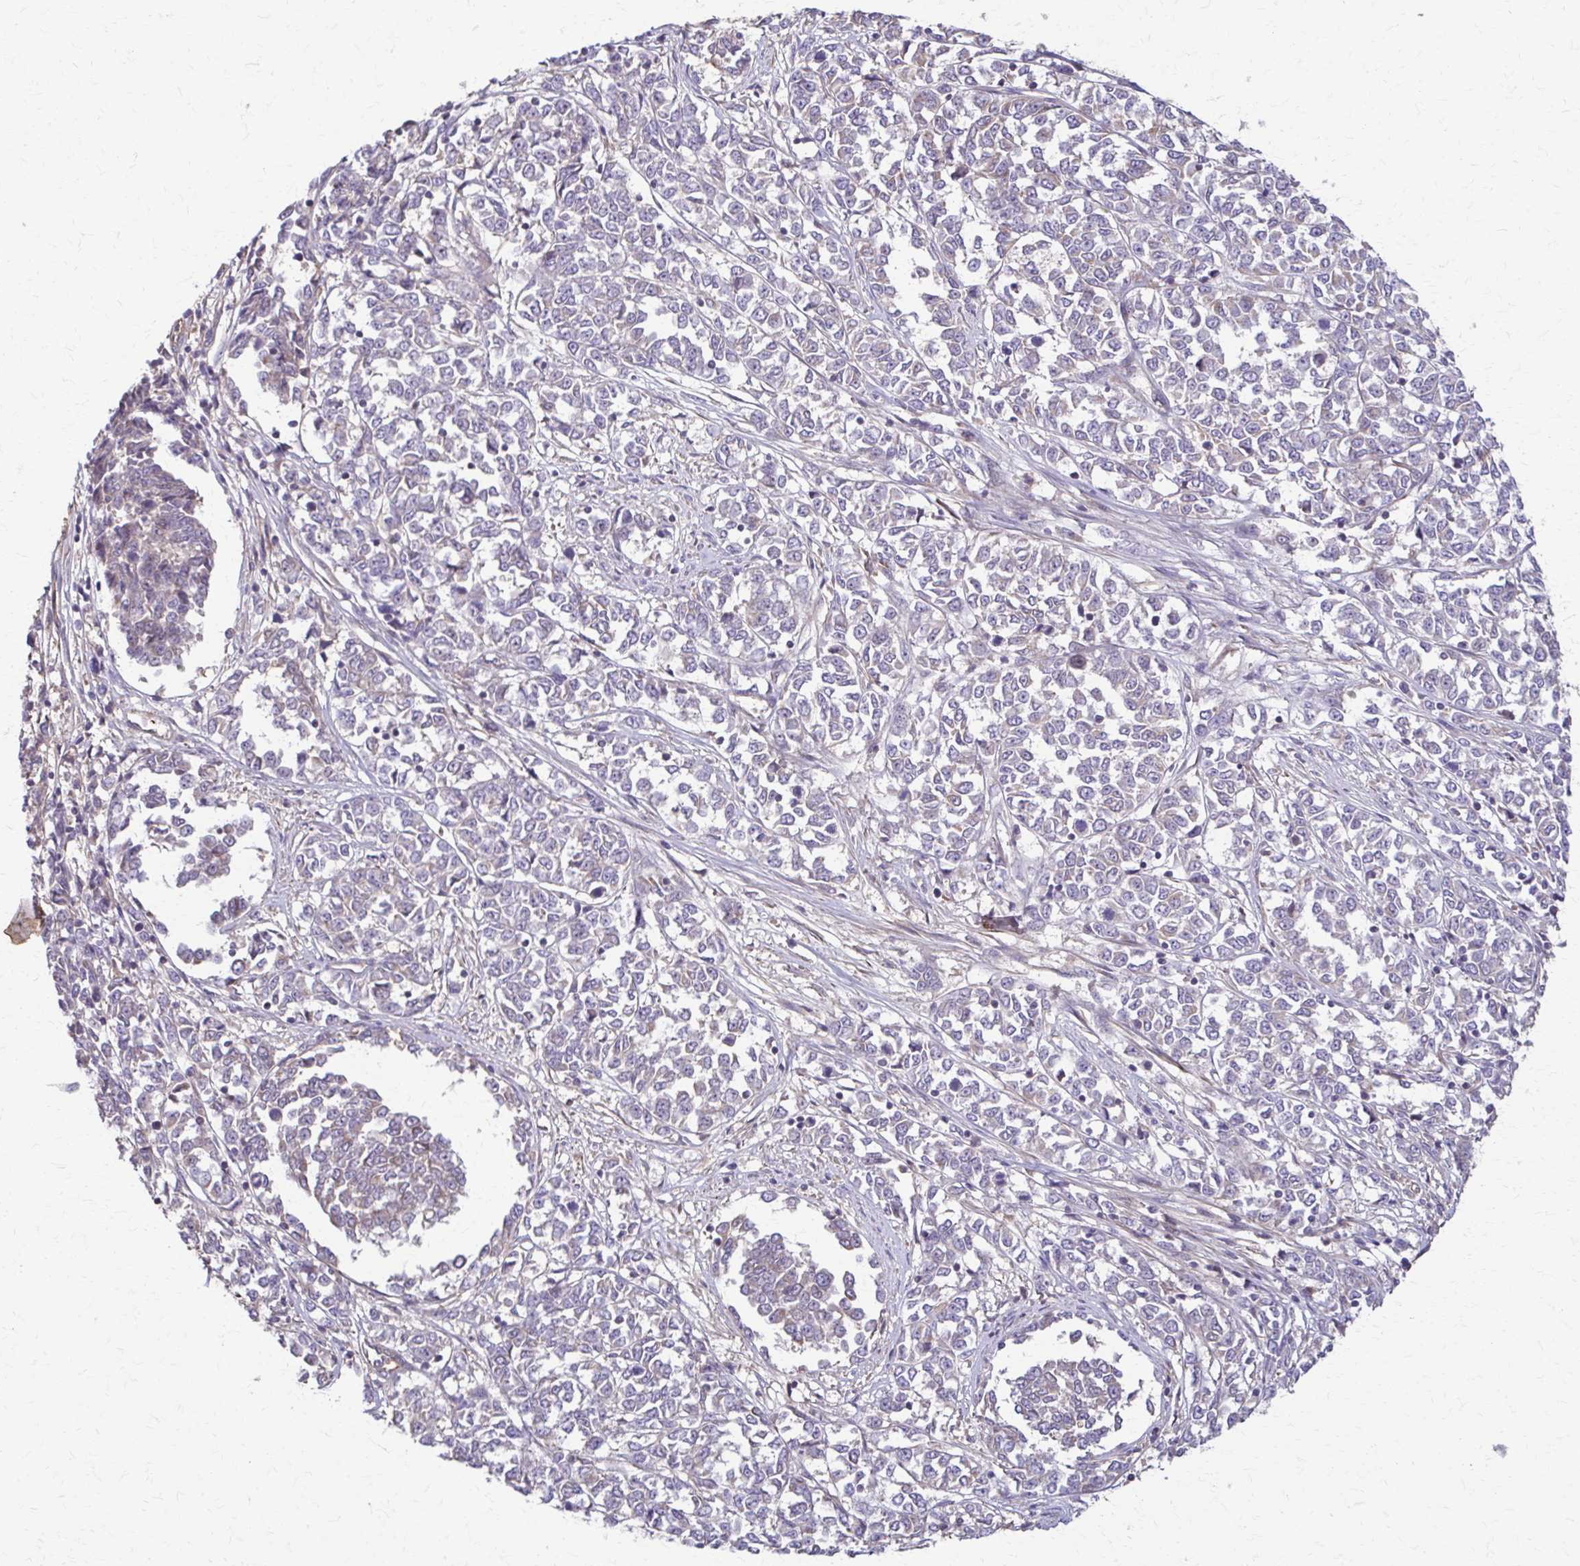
{"staining": {"intensity": "negative", "quantity": "none", "location": "none"}, "tissue": "melanoma", "cell_type": "Tumor cells", "image_type": "cancer", "snomed": [{"axis": "morphology", "description": "Malignant melanoma, NOS"}, {"axis": "topography", "description": "Skin"}], "caption": "Tumor cells show no significant protein staining in melanoma.", "gene": "DSP", "patient": {"sex": "female", "age": 72}}